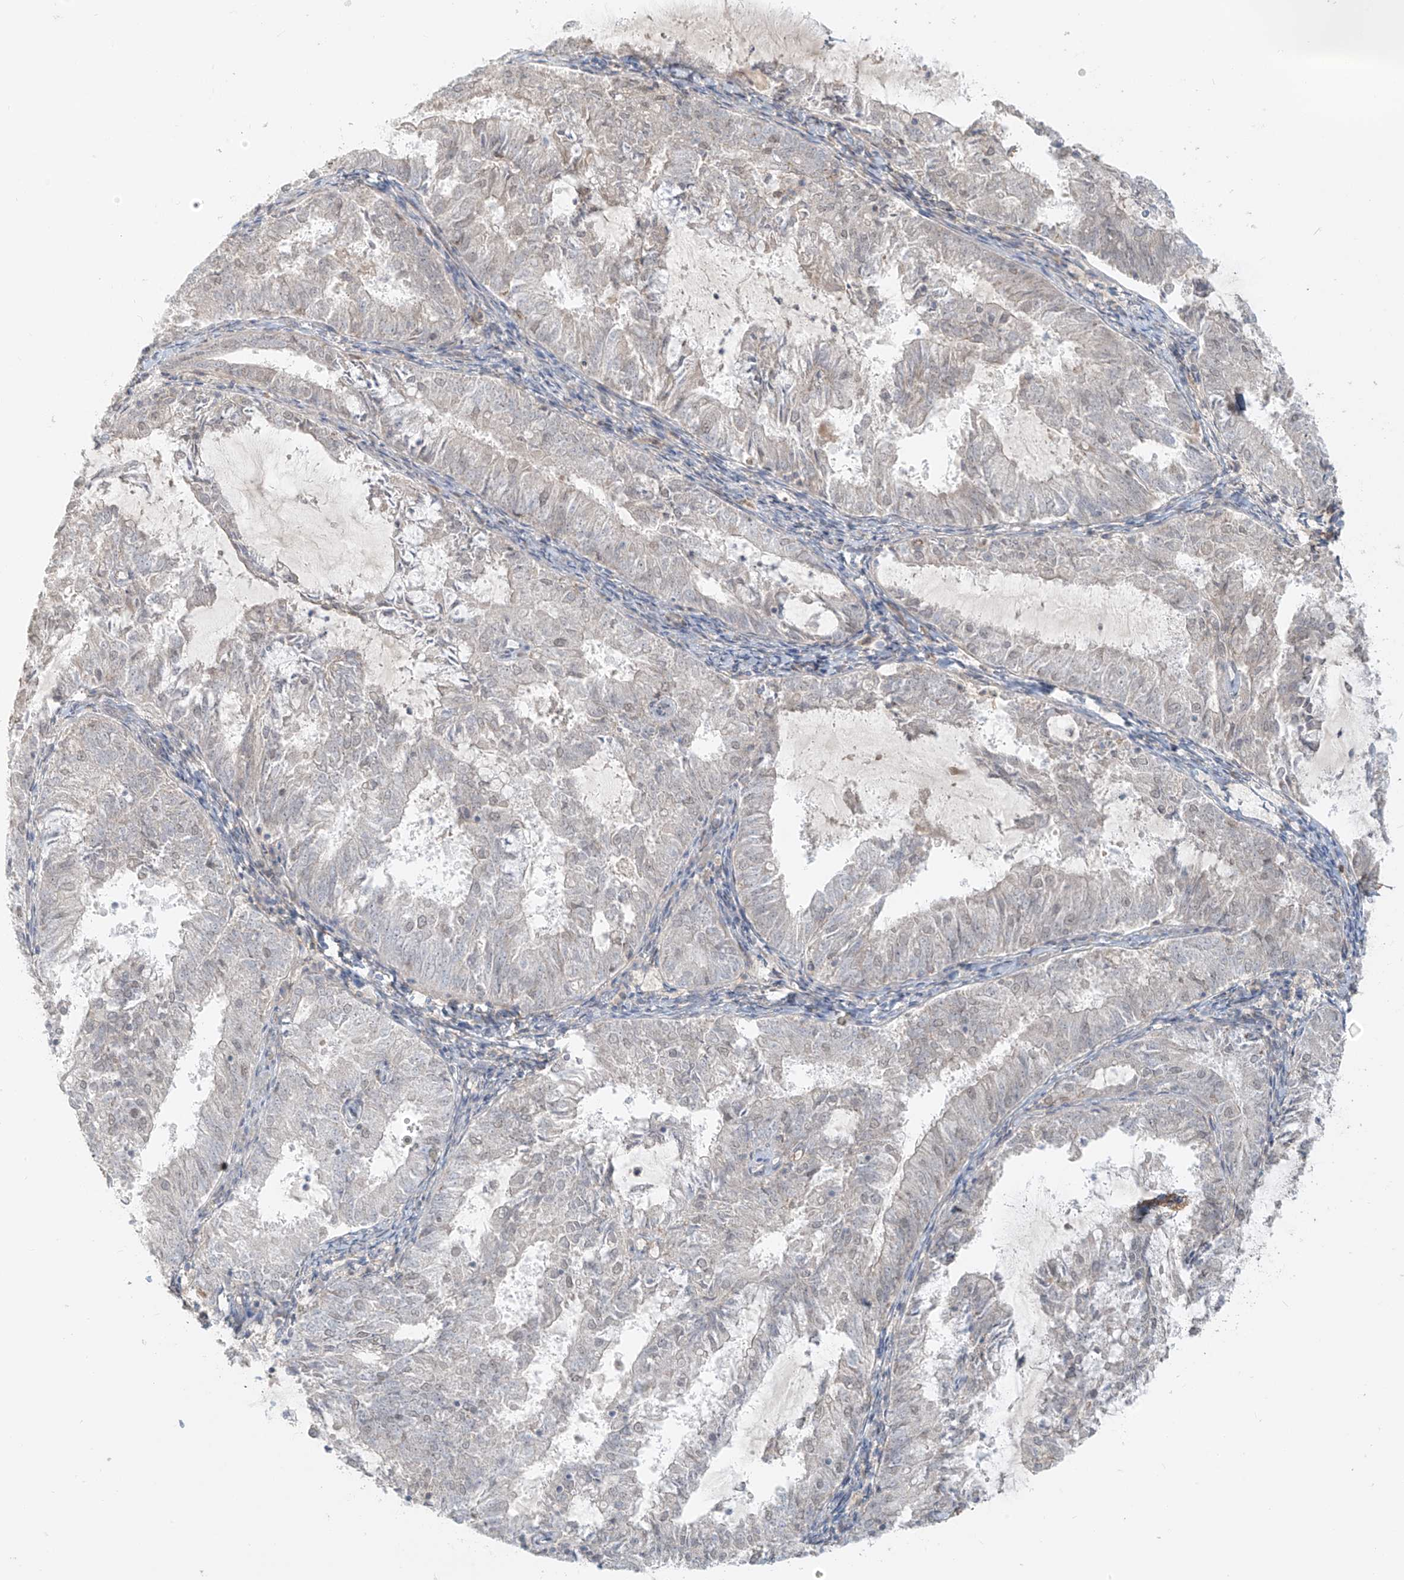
{"staining": {"intensity": "negative", "quantity": "none", "location": "none"}, "tissue": "endometrial cancer", "cell_type": "Tumor cells", "image_type": "cancer", "snomed": [{"axis": "morphology", "description": "Adenocarcinoma, NOS"}, {"axis": "topography", "description": "Endometrium"}], "caption": "Human endometrial cancer (adenocarcinoma) stained for a protein using IHC displays no staining in tumor cells.", "gene": "ABCD1", "patient": {"sex": "female", "age": 57}}